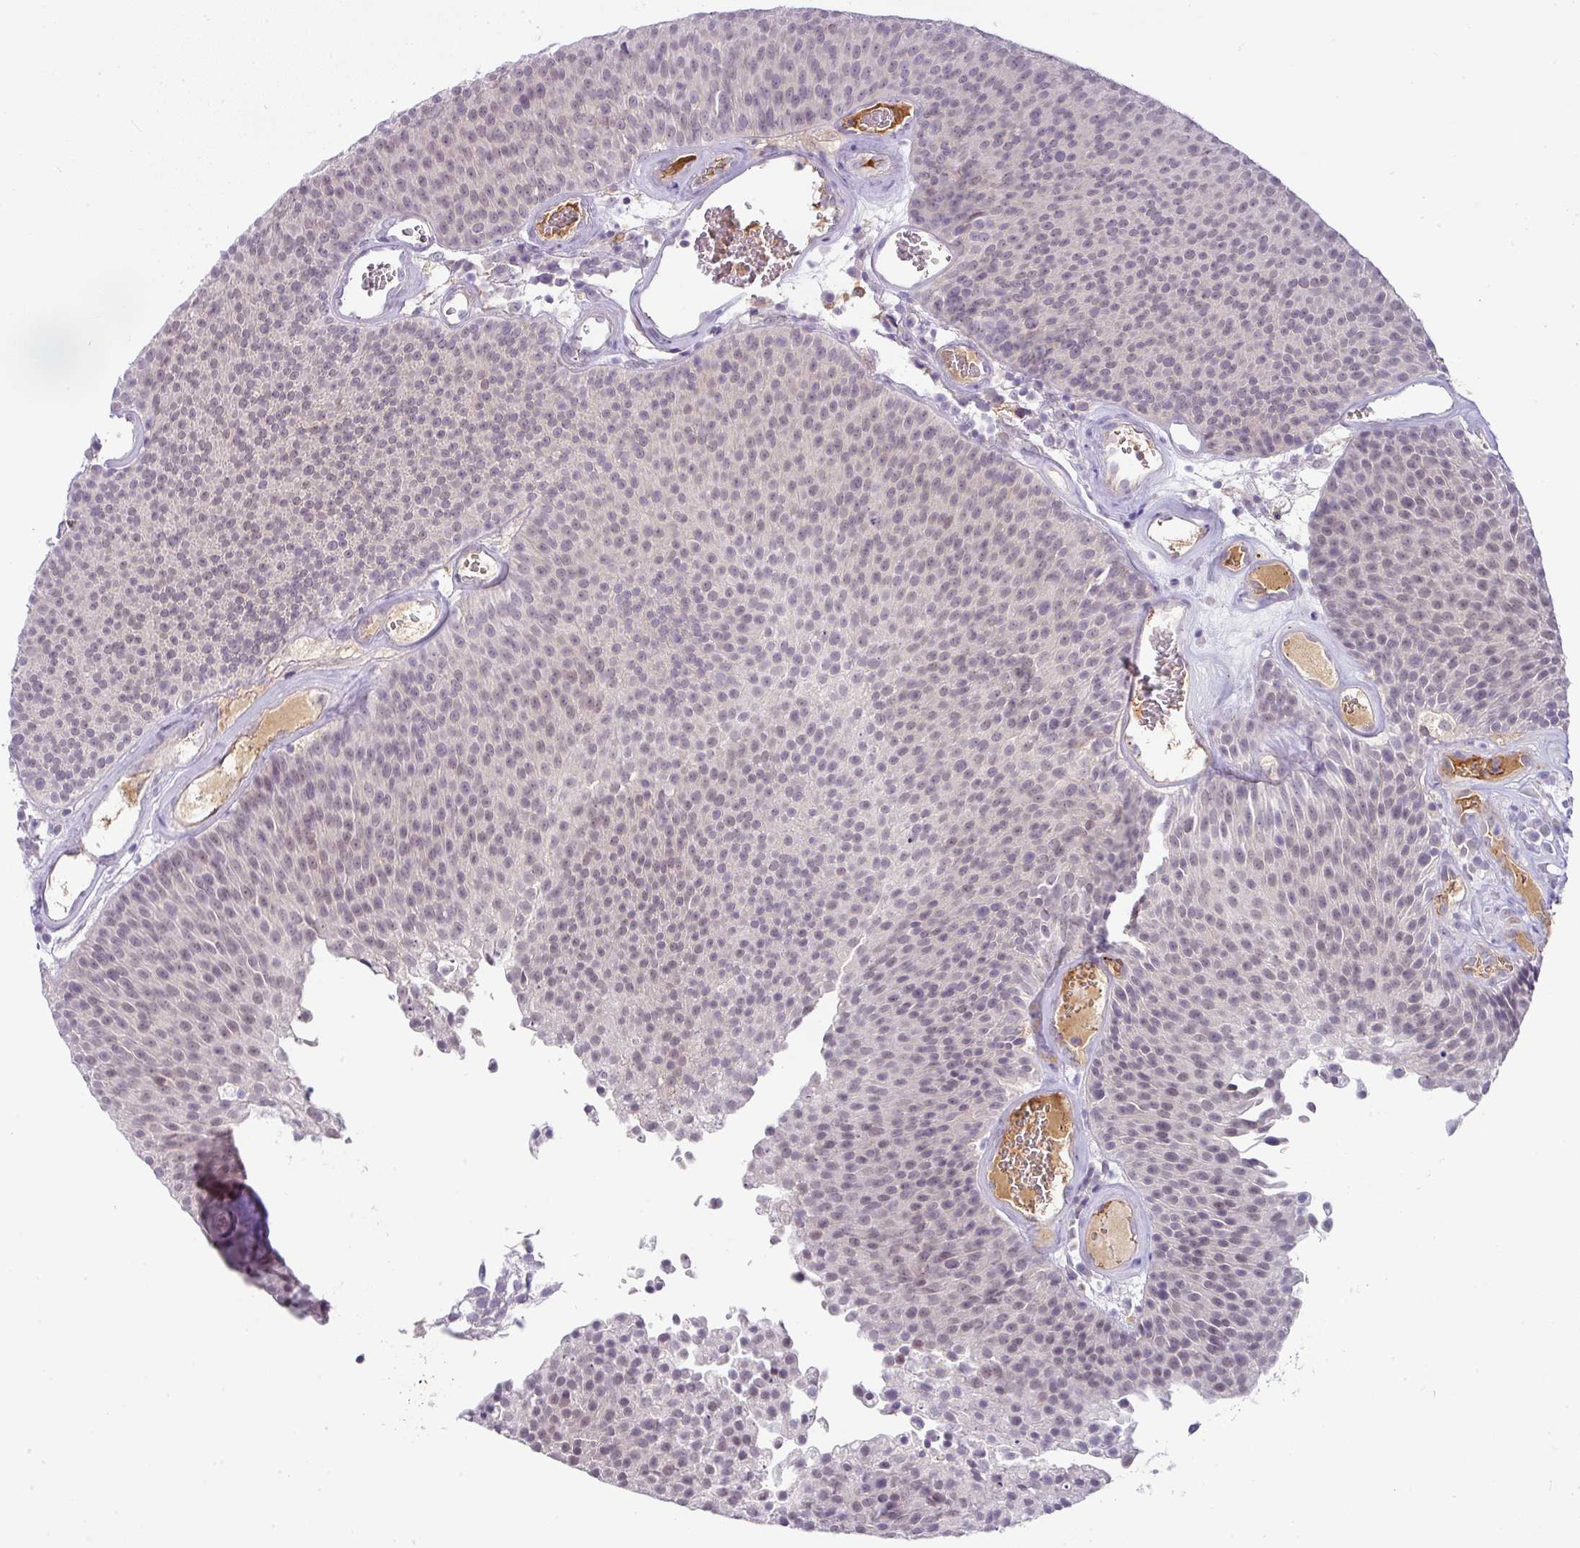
{"staining": {"intensity": "weak", "quantity": "<25%", "location": "nuclear"}, "tissue": "urothelial cancer", "cell_type": "Tumor cells", "image_type": "cancer", "snomed": [{"axis": "morphology", "description": "Urothelial carcinoma, Low grade"}, {"axis": "topography", "description": "Urinary bladder"}], "caption": "Immunohistochemistry (IHC) micrograph of neoplastic tissue: human low-grade urothelial carcinoma stained with DAB (3,3'-diaminobenzidine) displays no significant protein staining in tumor cells.", "gene": "FGF17", "patient": {"sex": "female", "age": 79}}